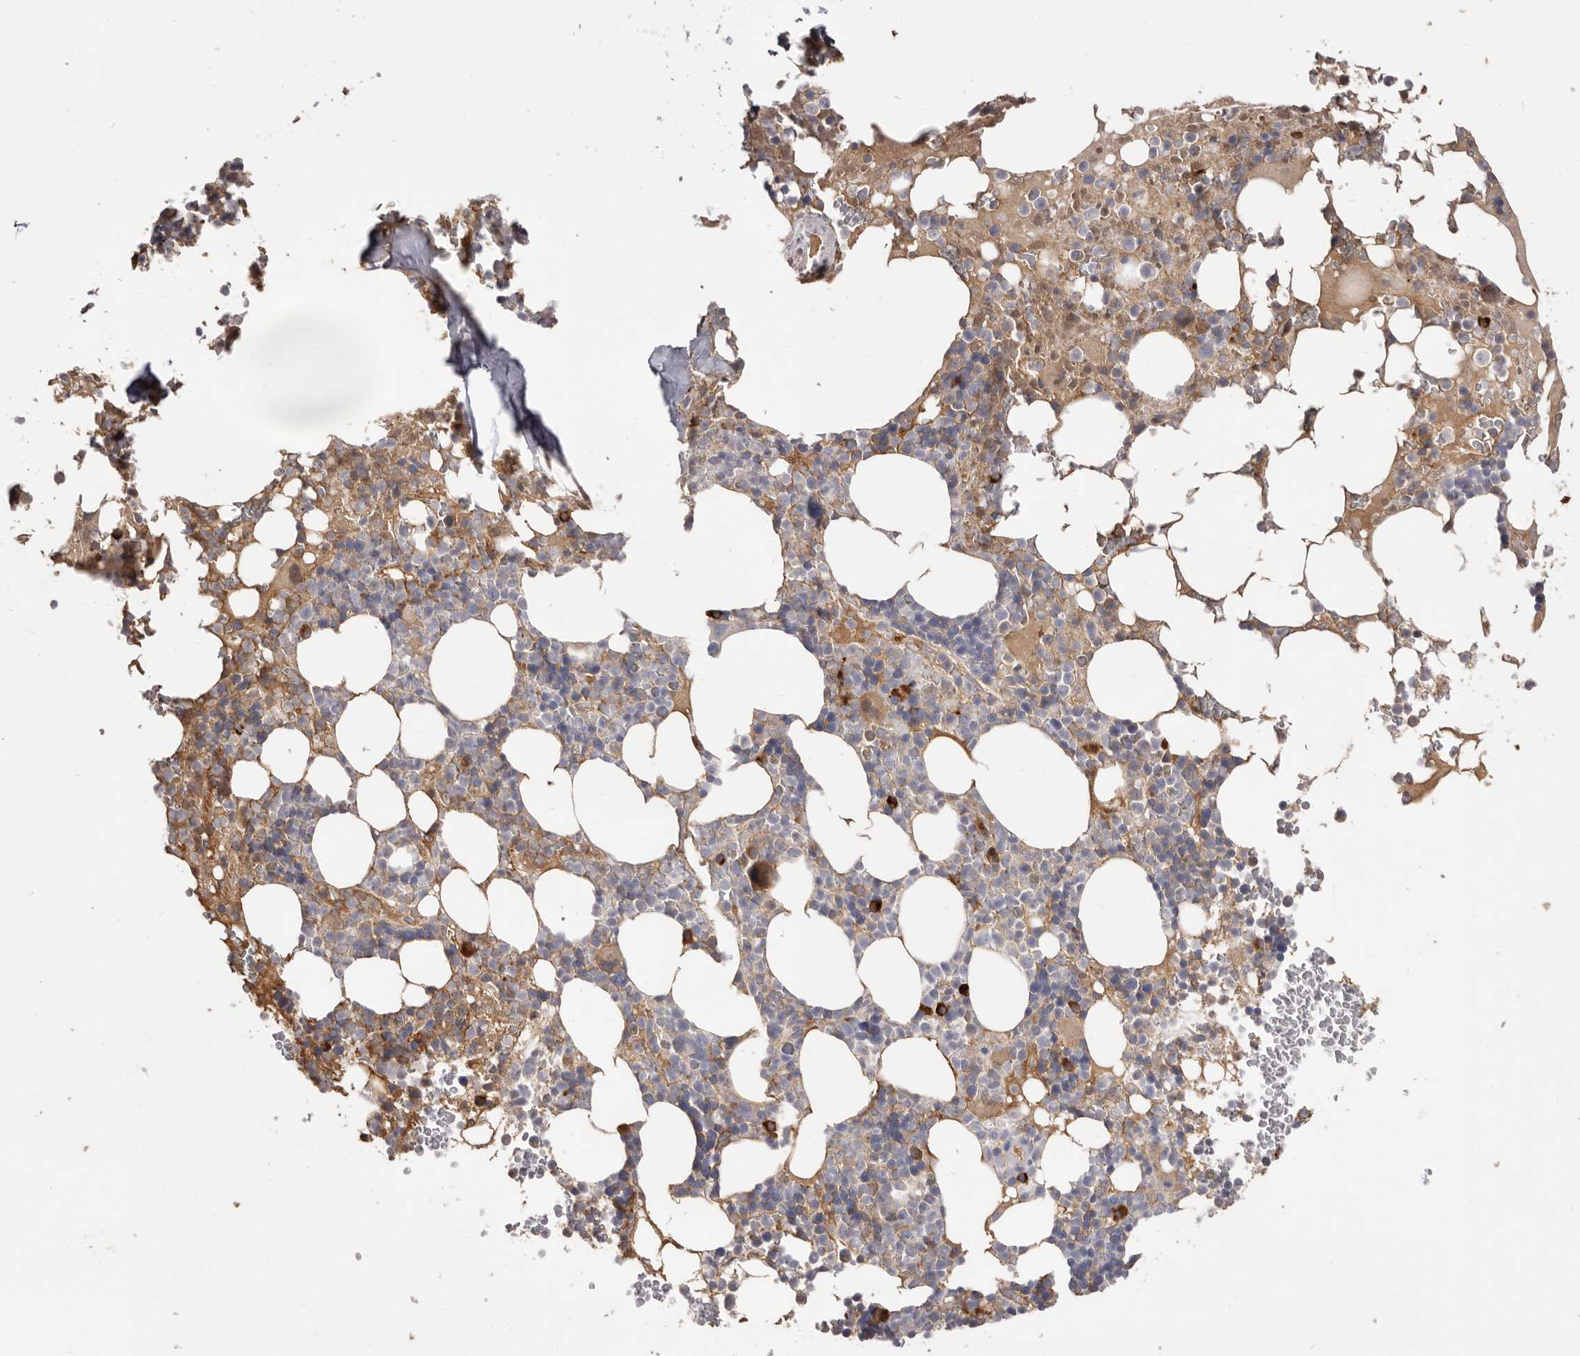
{"staining": {"intensity": "strong", "quantity": "<25%", "location": "cytoplasmic/membranous"}, "tissue": "bone marrow", "cell_type": "Hematopoietic cells", "image_type": "normal", "snomed": [{"axis": "morphology", "description": "Normal tissue, NOS"}, {"axis": "topography", "description": "Bone marrow"}], "caption": "A high-resolution image shows IHC staining of unremarkable bone marrow, which demonstrates strong cytoplasmic/membranous expression in about <25% of hematopoietic cells.", "gene": "HCAR2", "patient": {"sex": "male", "age": 58}}